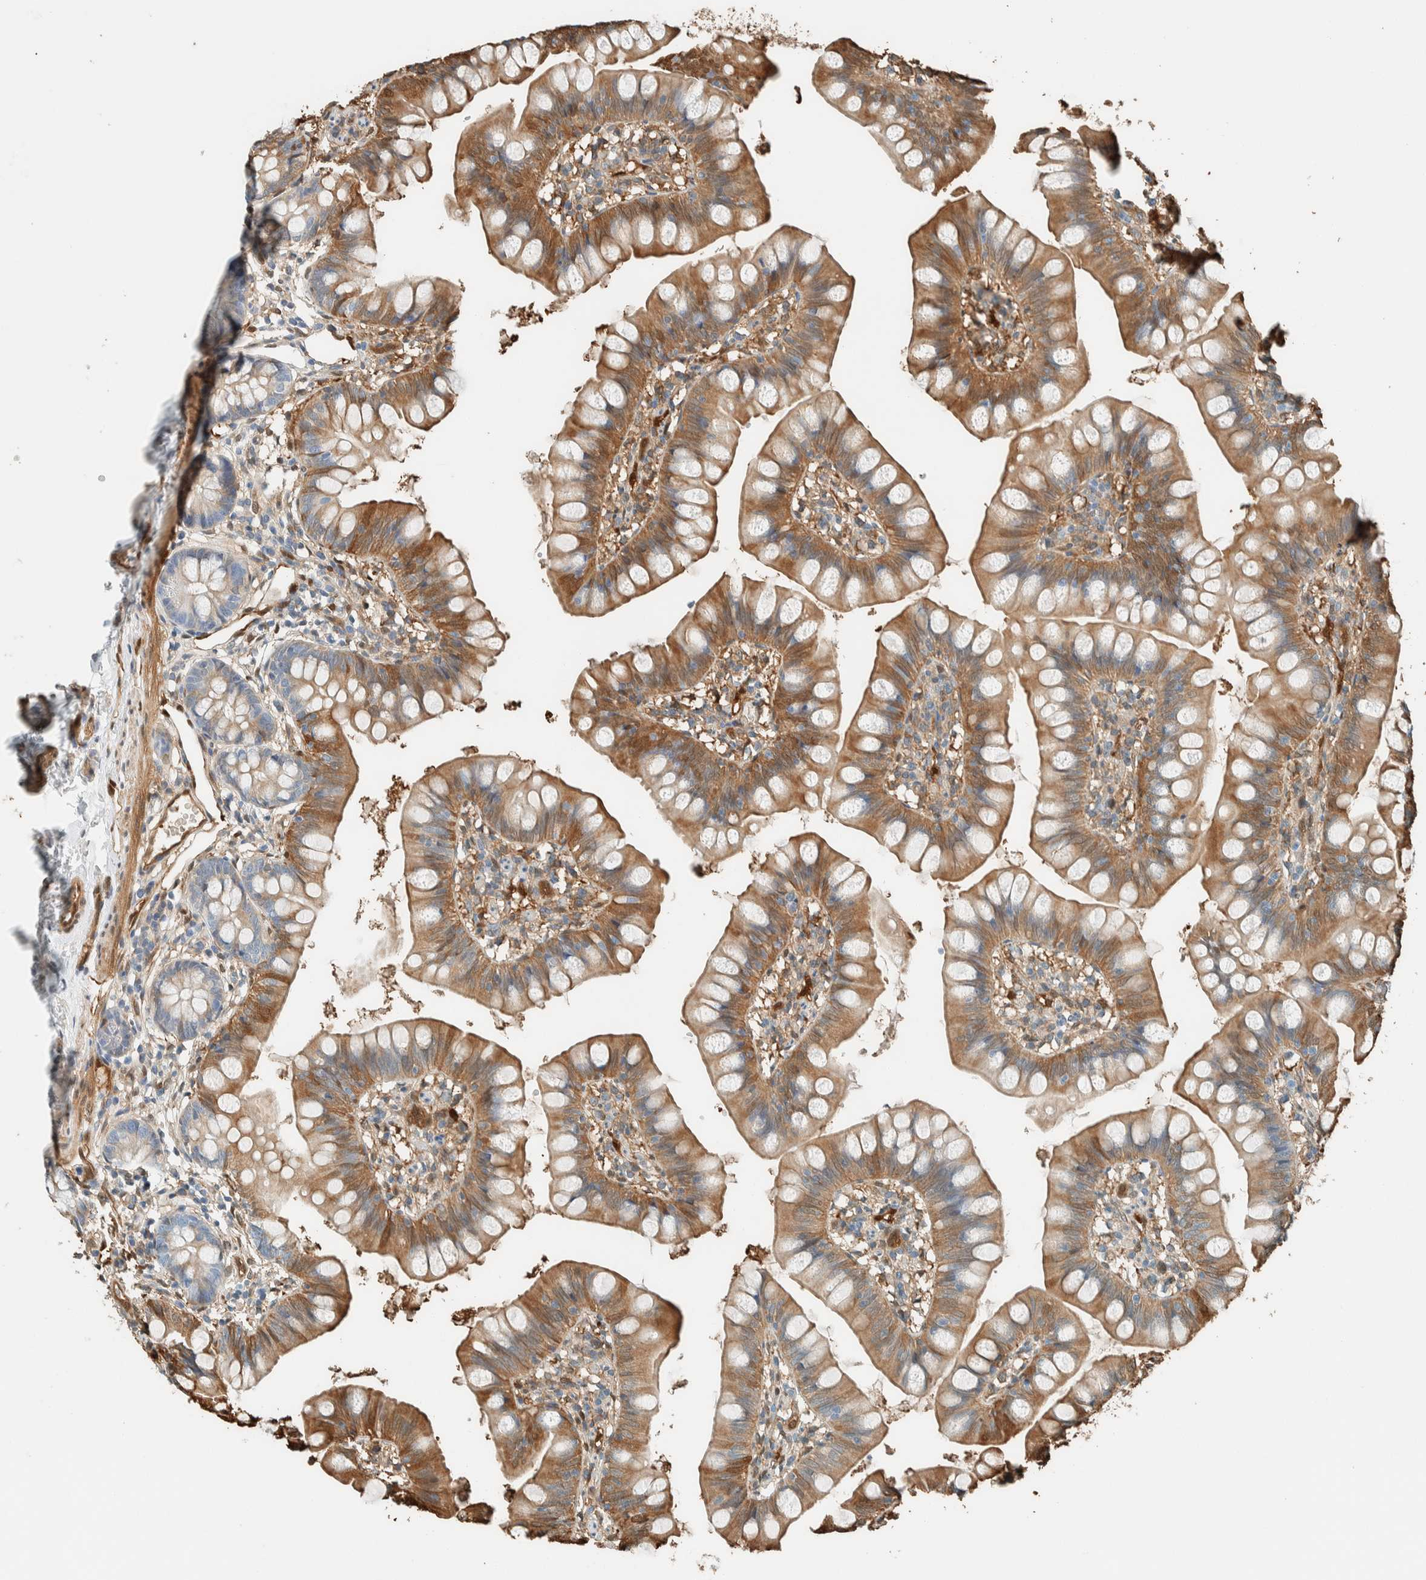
{"staining": {"intensity": "moderate", "quantity": "25%-75%", "location": "cytoplasmic/membranous"}, "tissue": "small intestine", "cell_type": "Glandular cells", "image_type": "normal", "snomed": [{"axis": "morphology", "description": "Normal tissue, NOS"}, {"axis": "topography", "description": "Small intestine"}], "caption": "An IHC histopathology image of unremarkable tissue is shown. Protein staining in brown labels moderate cytoplasmic/membranous positivity in small intestine within glandular cells.", "gene": "NXN", "patient": {"sex": "male", "age": 7}}